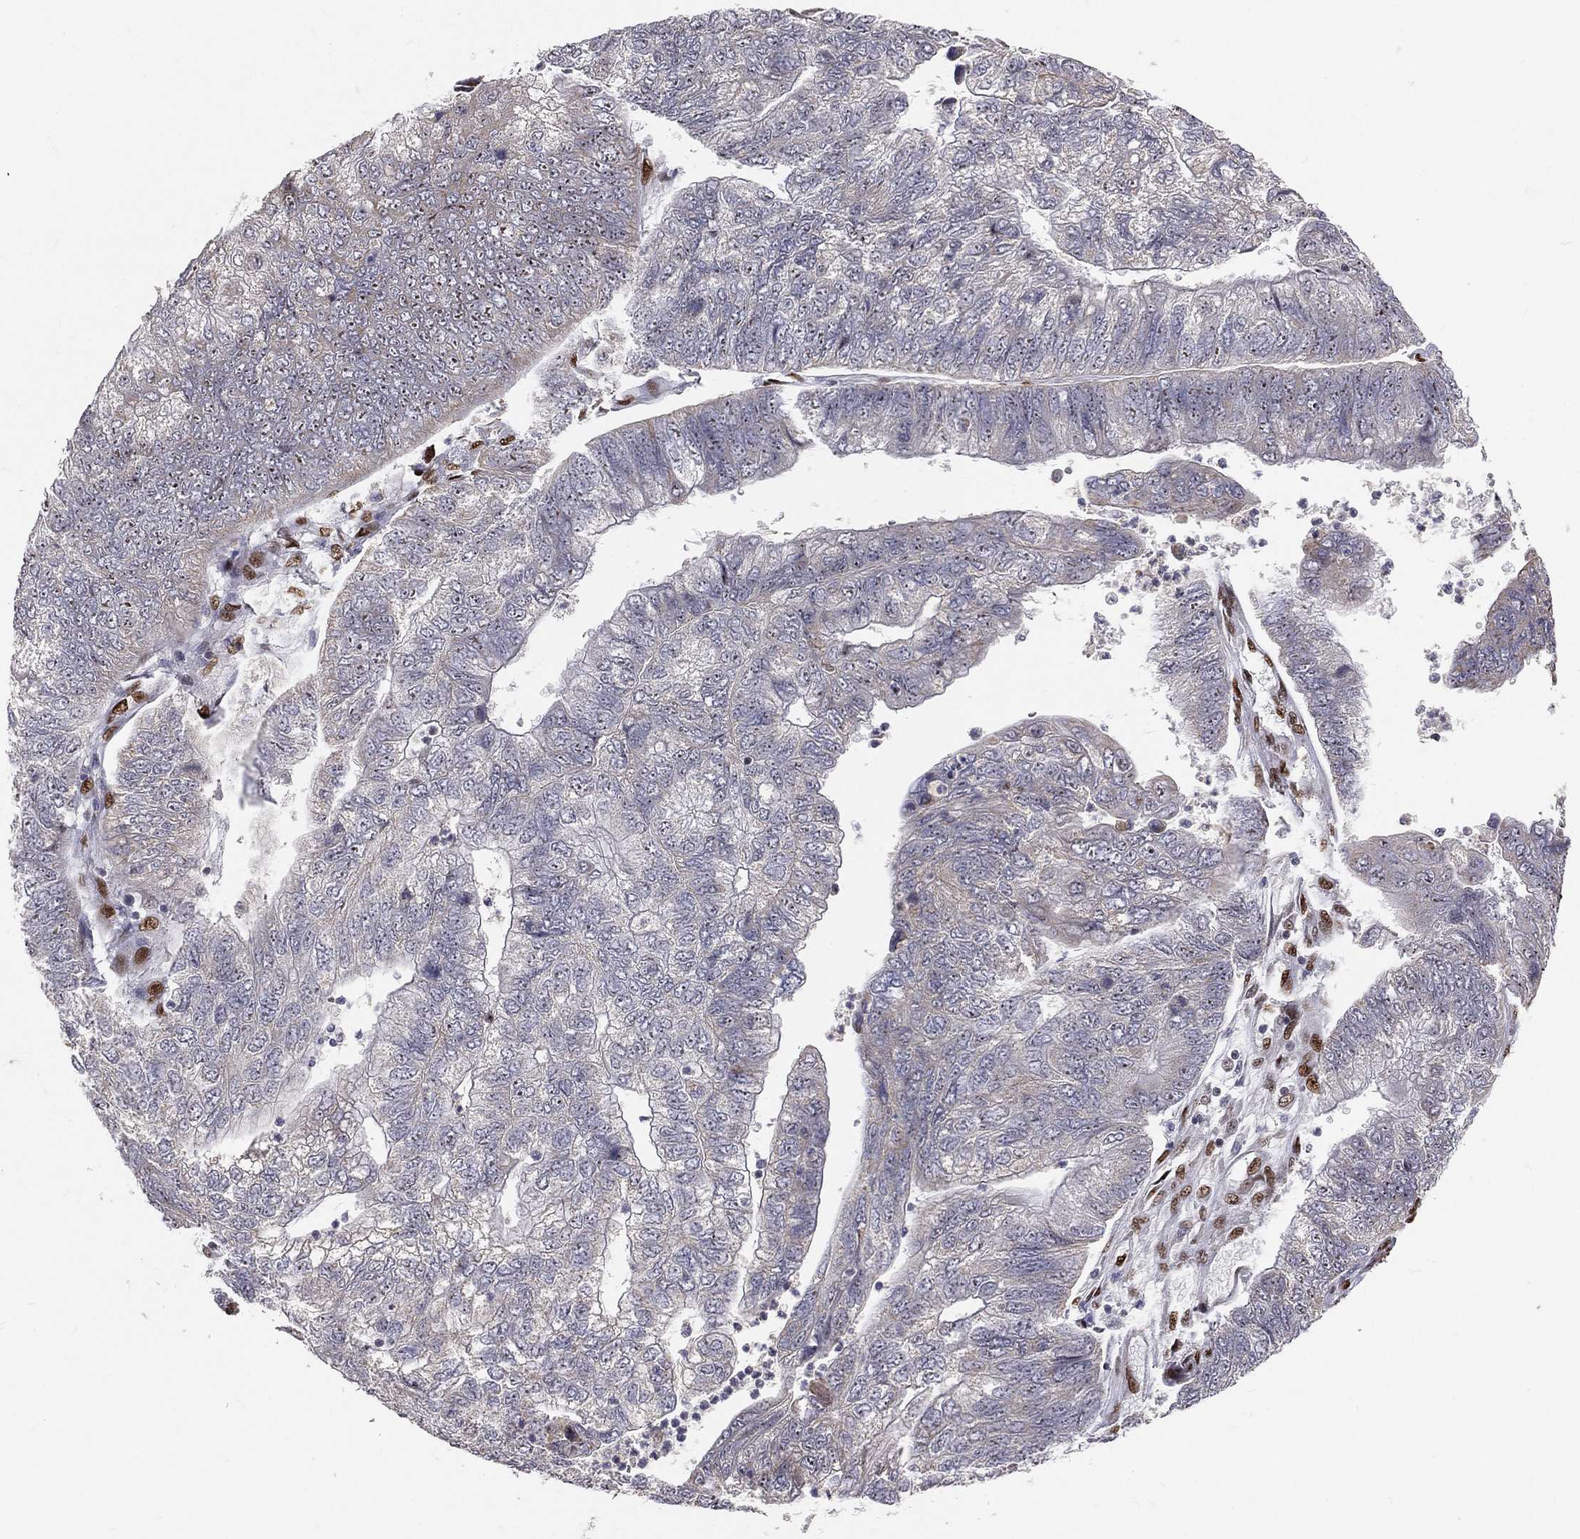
{"staining": {"intensity": "moderate", "quantity": "<25%", "location": "cytoplasmic/membranous"}, "tissue": "colorectal cancer", "cell_type": "Tumor cells", "image_type": "cancer", "snomed": [{"axis": "morphology", "description": "Adenocarcinoma, NOS"}, {"axis": "topography", "description": "Colon"}], "caption": "Immunohistochemical staining of colorectal cancer demonstrates low levels of moderate cytoplasmic/membranous expression in approximately <25% of tumor cells. (brown staining indicates protein expression, while blue staining denotes nuclei).", "gene": "ZEB1", "patient": {"sex": "female", "age": 67}}